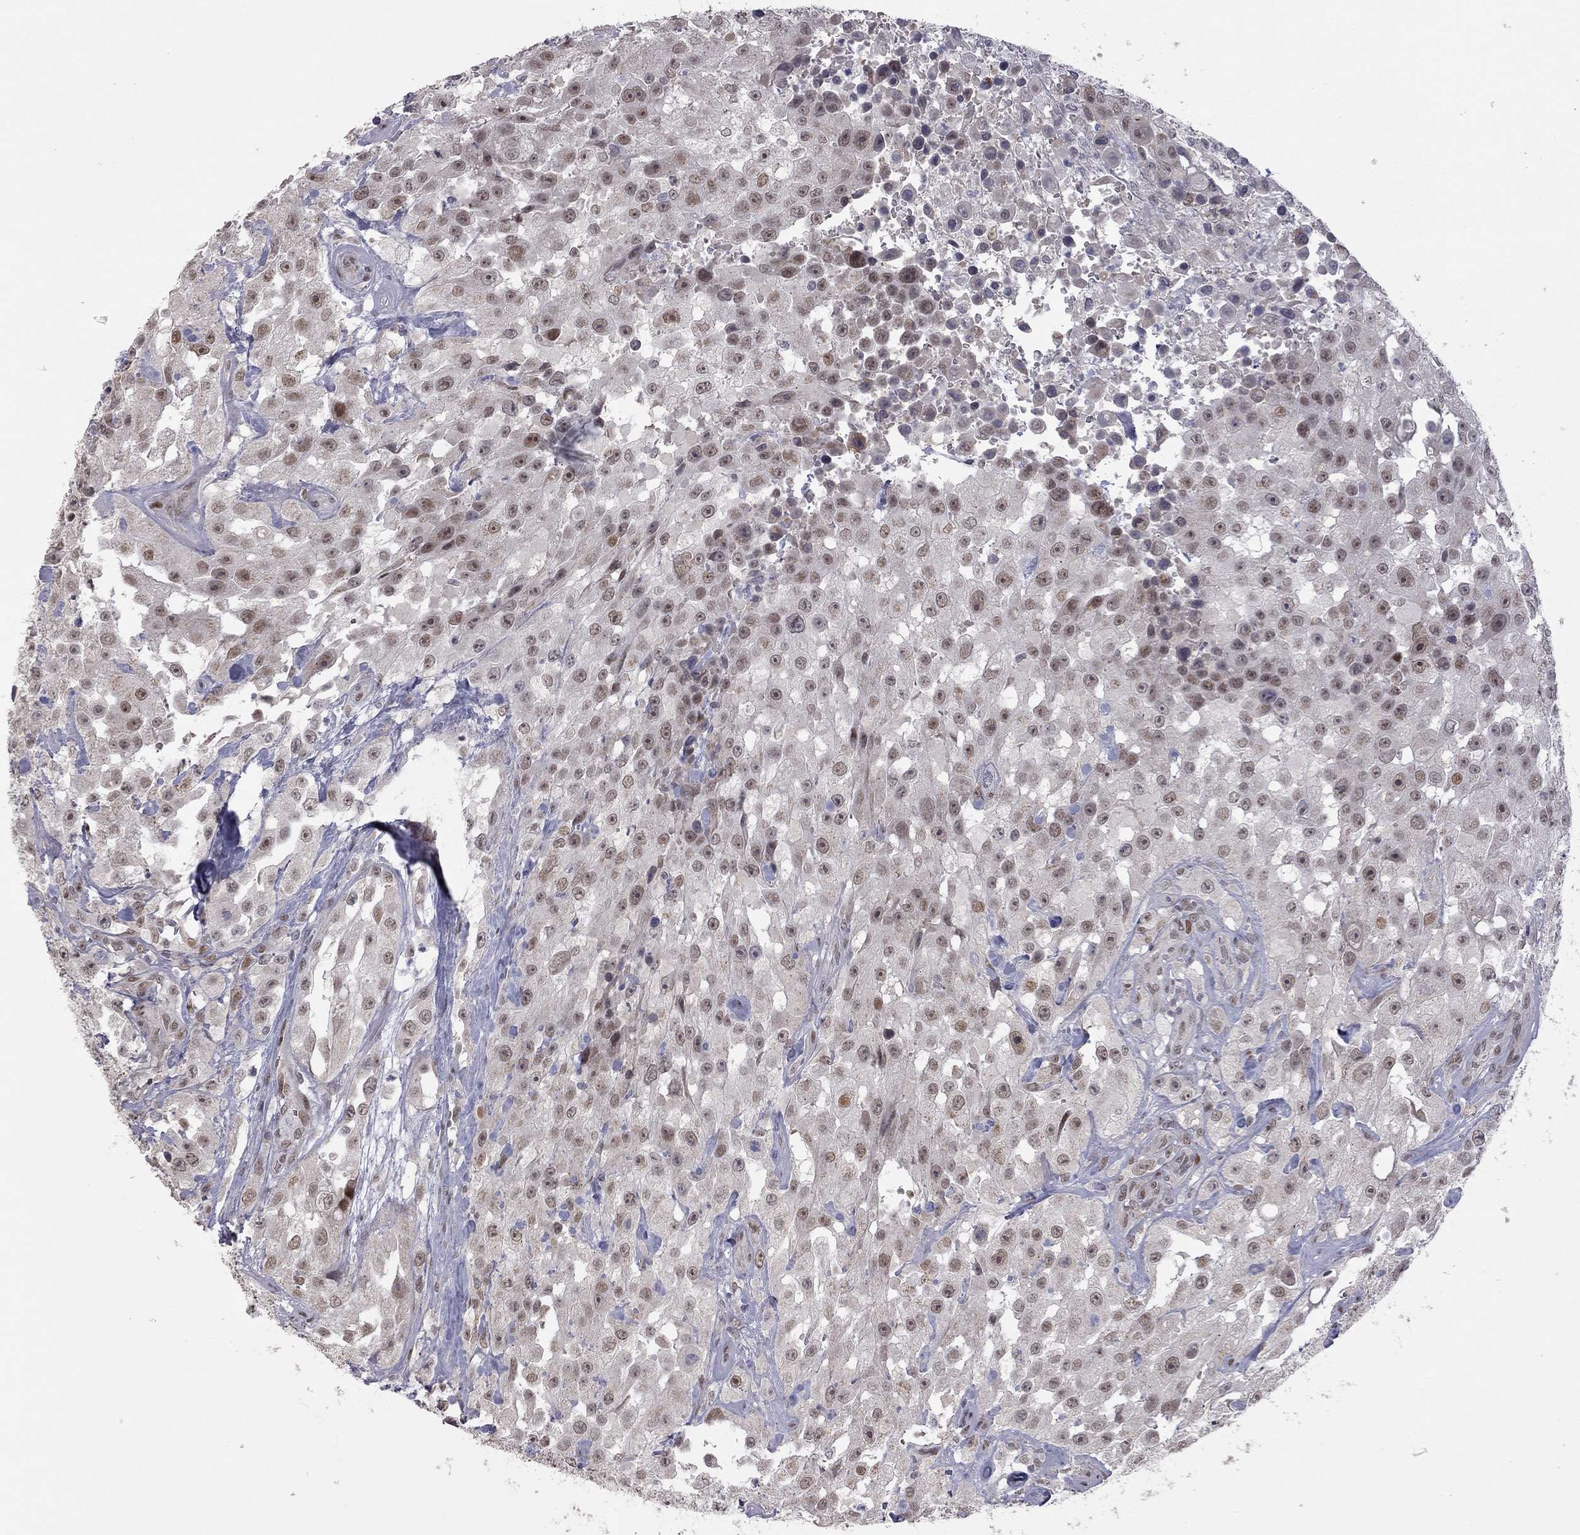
{"staining": {"intensity": "moderate", "quantity": "<25%", "location": "nuclear"}, "tissue": "urothelial cancer", "cell_type": "Tumor cells", "image_type": "cancer", "snomed": [{"axis": "morphology", "description": "Urothelial carcinoma, High grade"}, {"axis": "topography", "description": "Urinary bladder"}], "caption": "About <25% of tumor cells in high-grade urothelial carcinoma demonstrate moderate nuclear protein positivity as visualized by brown immunohistochemical staining.", "gene": "MC3R", "patient": {"sex": "male", "age": 79}}